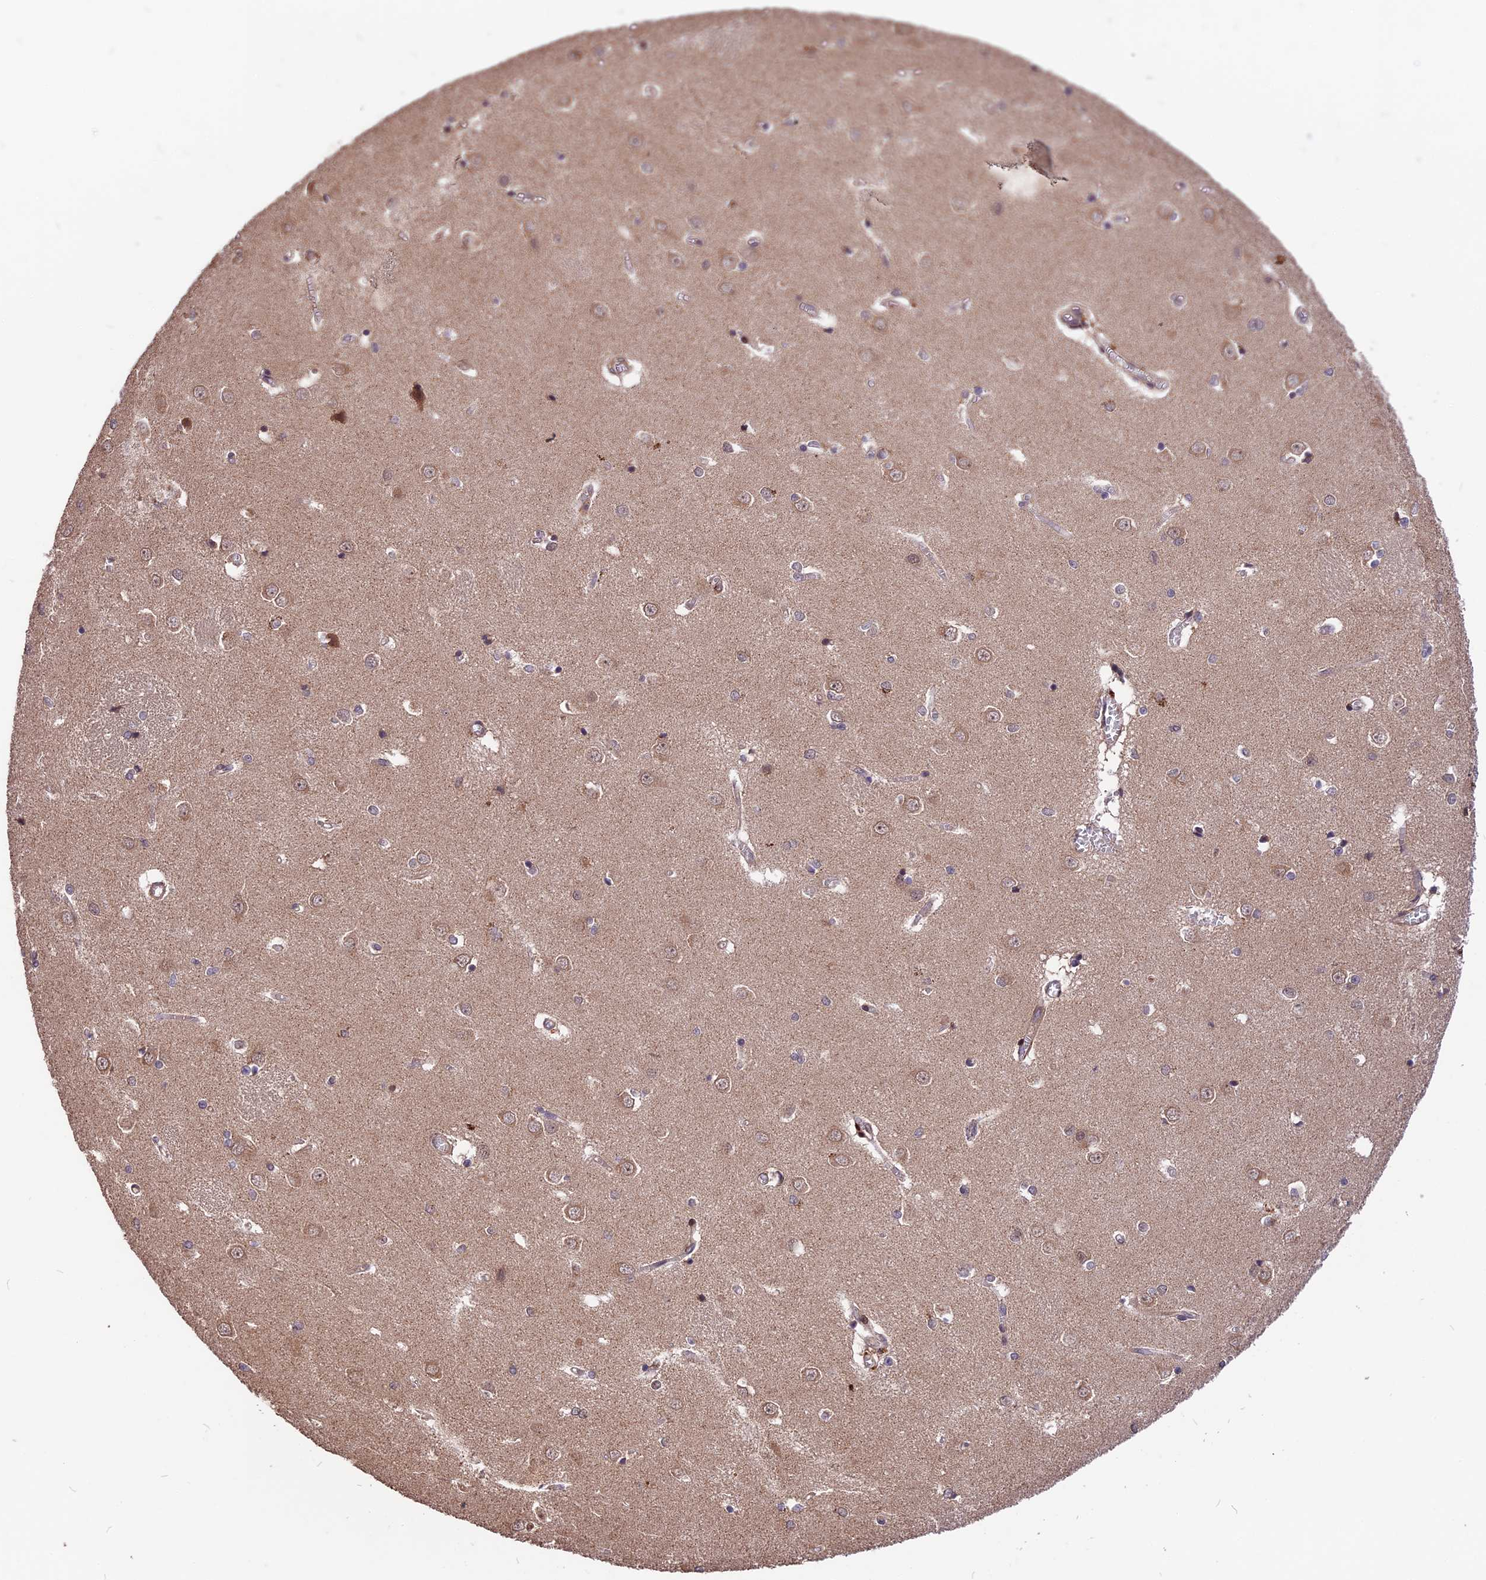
{"staining": {"intensity": "weak", "quantity": "25%-75%", "location": "cytoplasmic/membranous"}, "tissue": "caudate", "cell_type": "Glial cells", "image_type": "normal", "snomed": [{"axis": "morphology", "description": "Normal tissue, NOS"}, {"axis": "topography", "description": "Lateral ventricle wall"}], "caption": "Immunohistochemical staining of normal caudate exhibits weak cytoplasmic/membranous protein expression in approximately 25%-75% of glial cells. The staining was performed using DAB (3,3'-diaminobenzidine), with brown indicating positive protein expression. Nuclei are stained blue with hematoxylin.", "gene": "ESCO1", "patient": {"sex": "male", "age": 37}}